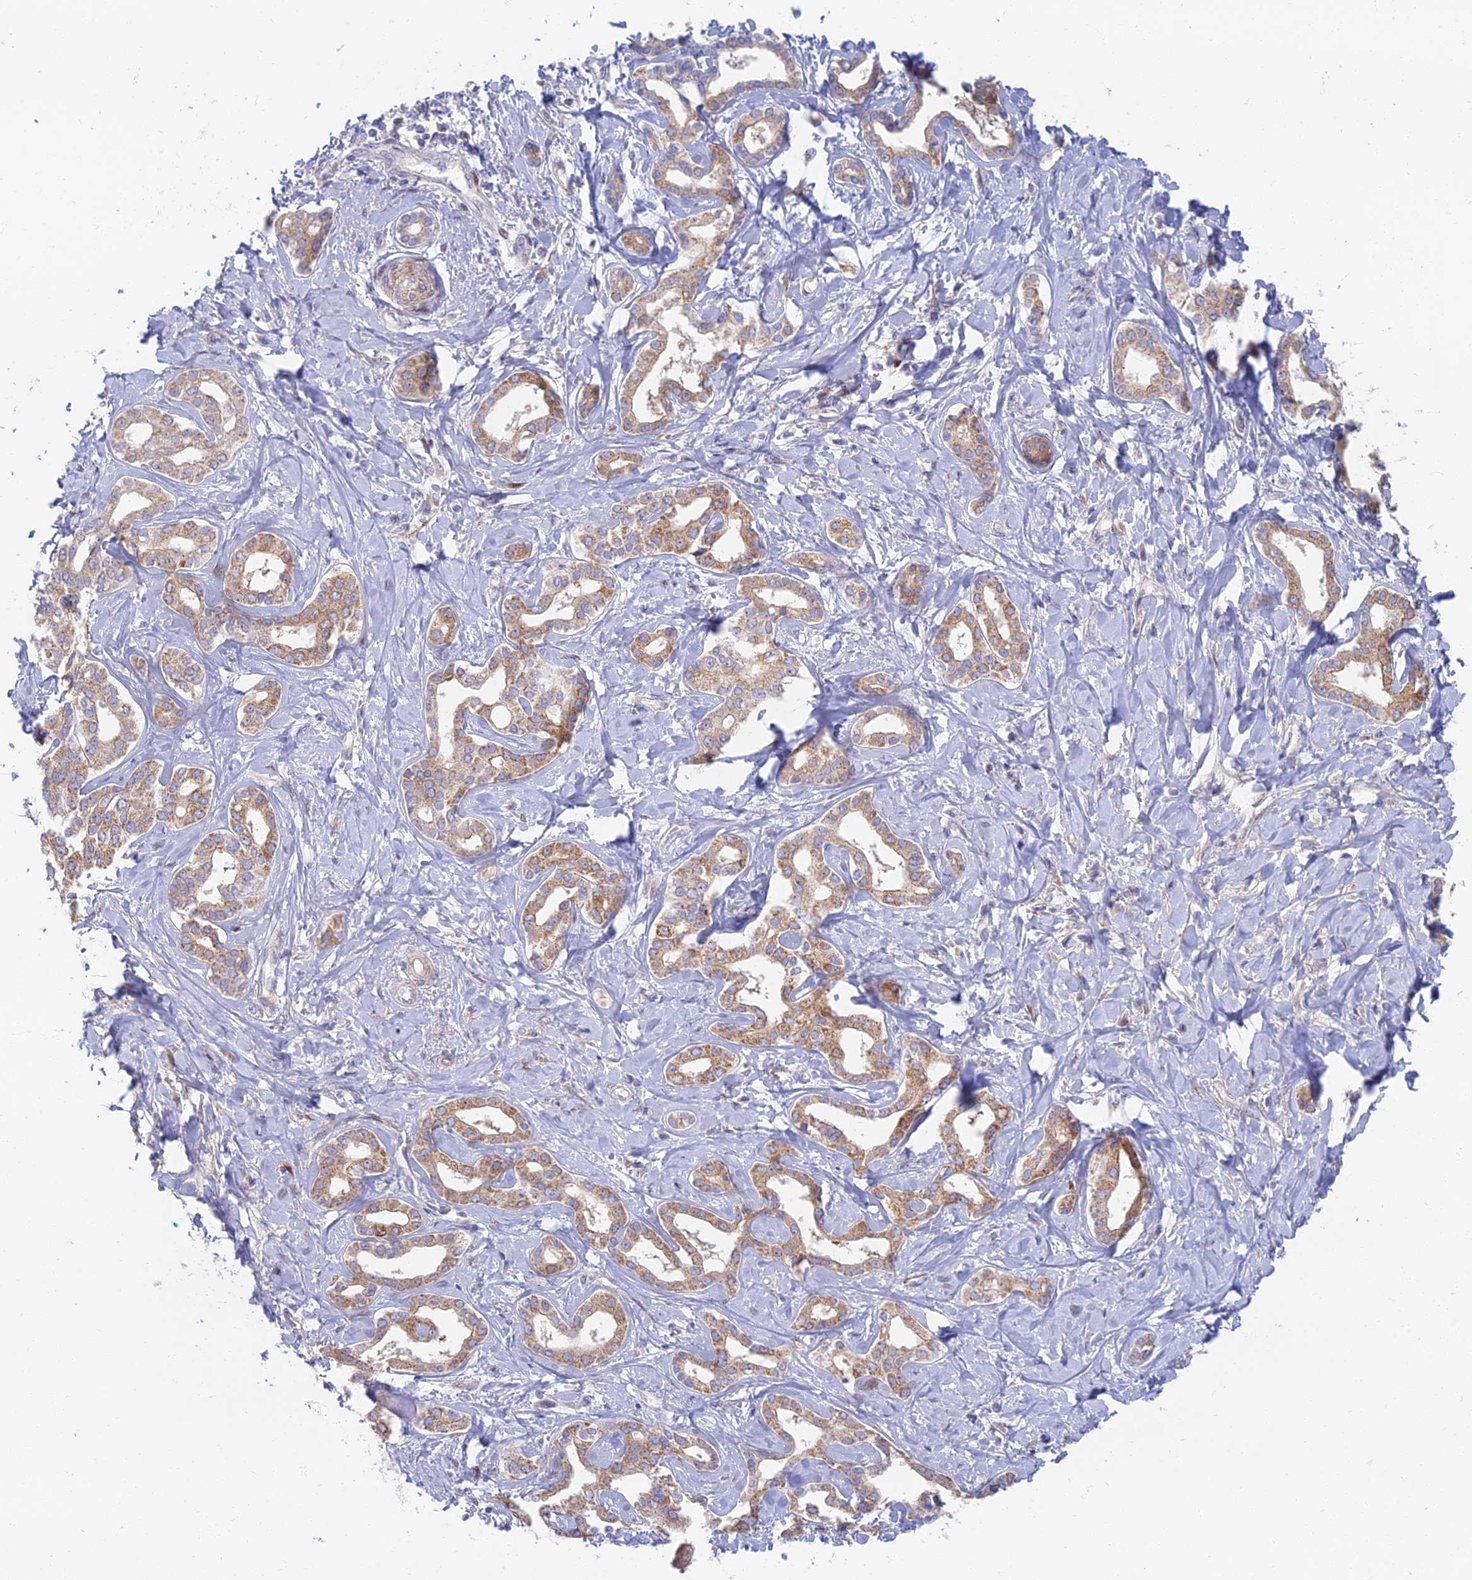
{"staining": {"intensity": "moderate", "quantity": ">75%", "location": "cytoplasmic/membranous"}, "tissue": "liver cancer", "cell_type": "Tumor cells", "image_type": "cancer", "snomed": [{"axis": "morphology", "description": "Cholangiocarcinoma"}, {"axis": "topography", "description": "Liver"}], "caption": "IHC of human liver cancer (cholangiocarcinoma) exhibits medium levels of moderate cytoplasmic/membranous staining in about >75% of tumor cells.", "gene": "C15orf40", "patient": {"sex": "female", "age": 77}}